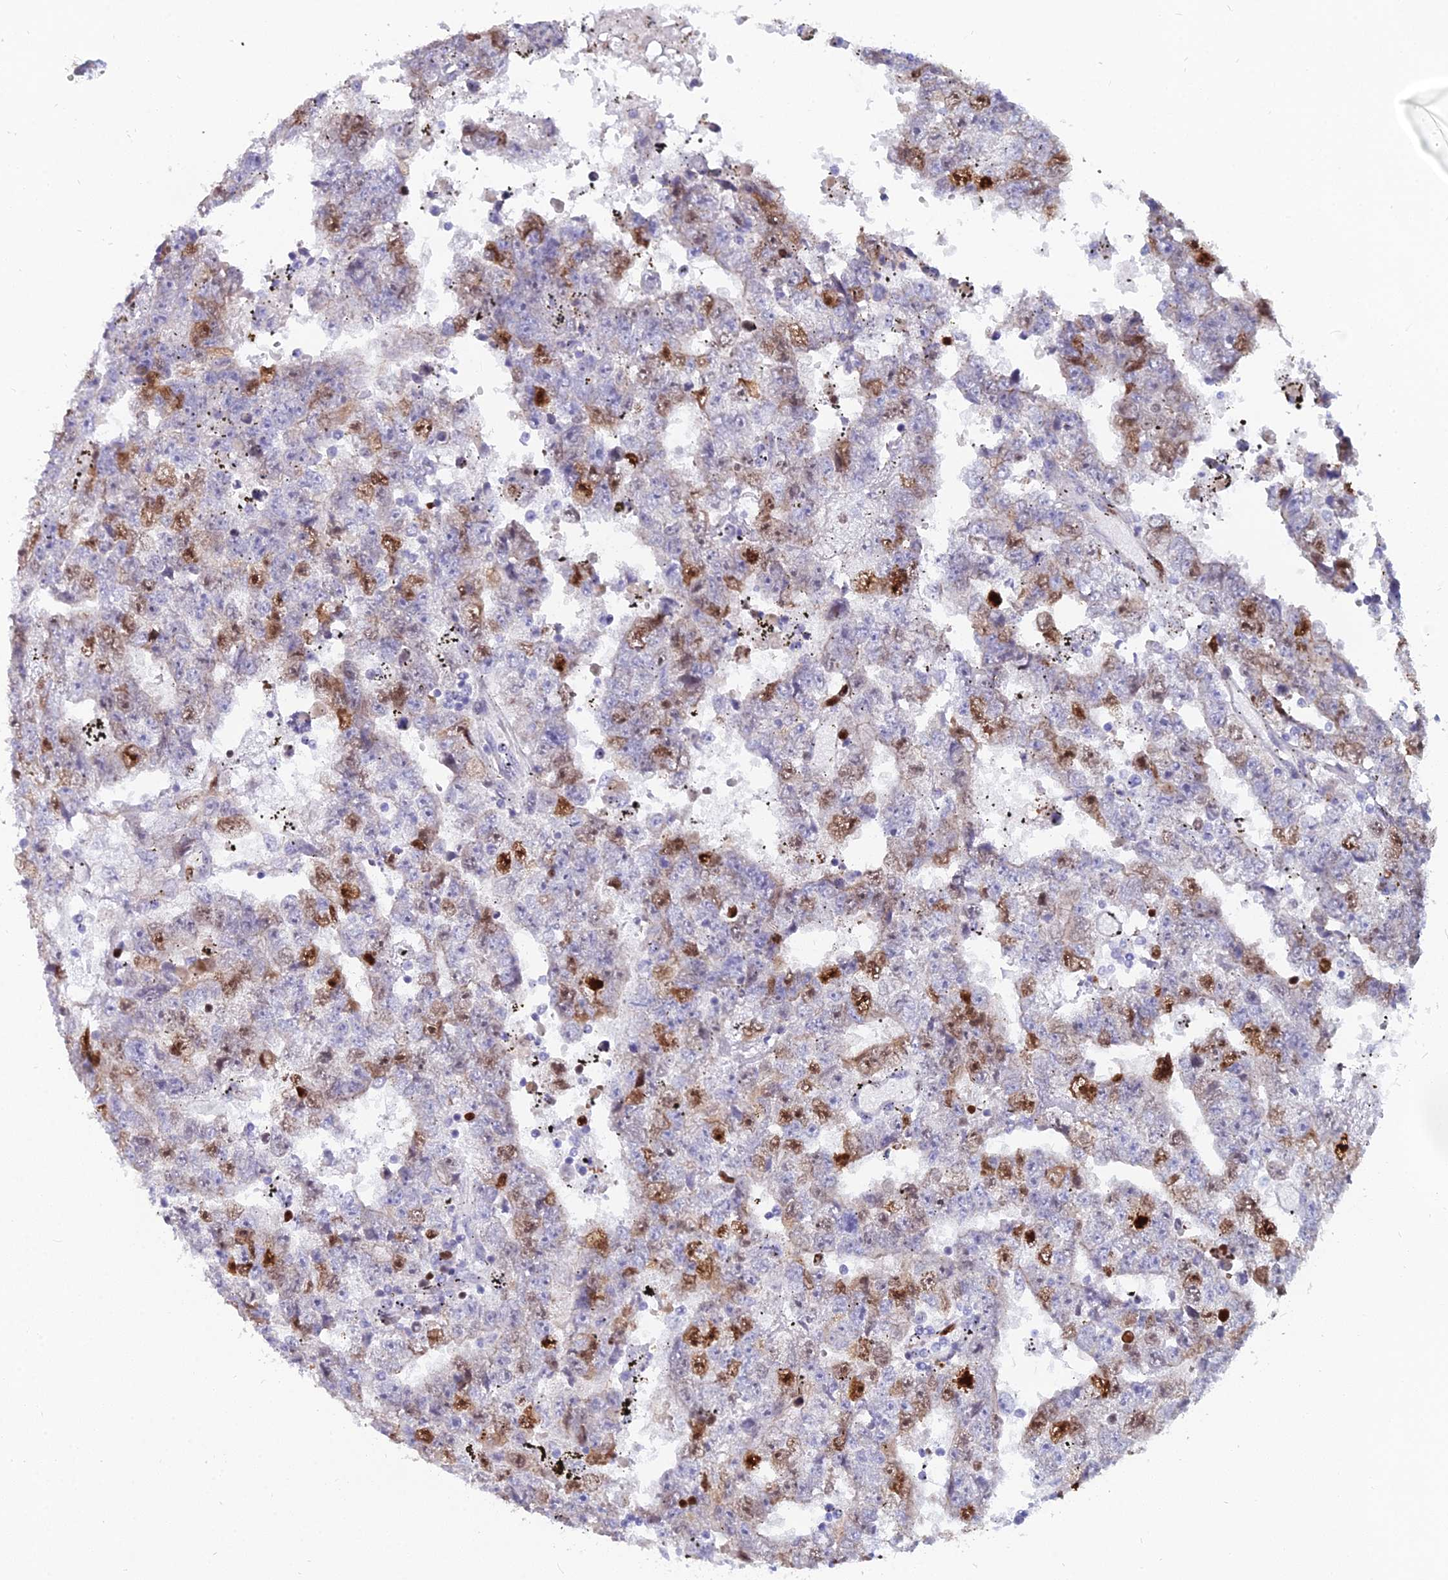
{"staining": {"intensity": "strong", "quantity": "<25%", "location": "nuclear"}, "tissue": "testis cancer", "cell_type": "Tumor cells", "image_type": "cancer", "snomed": [{"axis": "morphology", "description": "Carcinoma, Embryonal, NOS"}, {"axis": "topography", "description": "Testis"}], "caption": "This photomicrograph exhibits immunohistochemistry staining of testis cancer (embryonal carcinoma), with medium strong nuclear staining in approximately <25% of tumor cells.", "gene": "NUSAP1", "patient": {"sex": "male", "age": 25}}